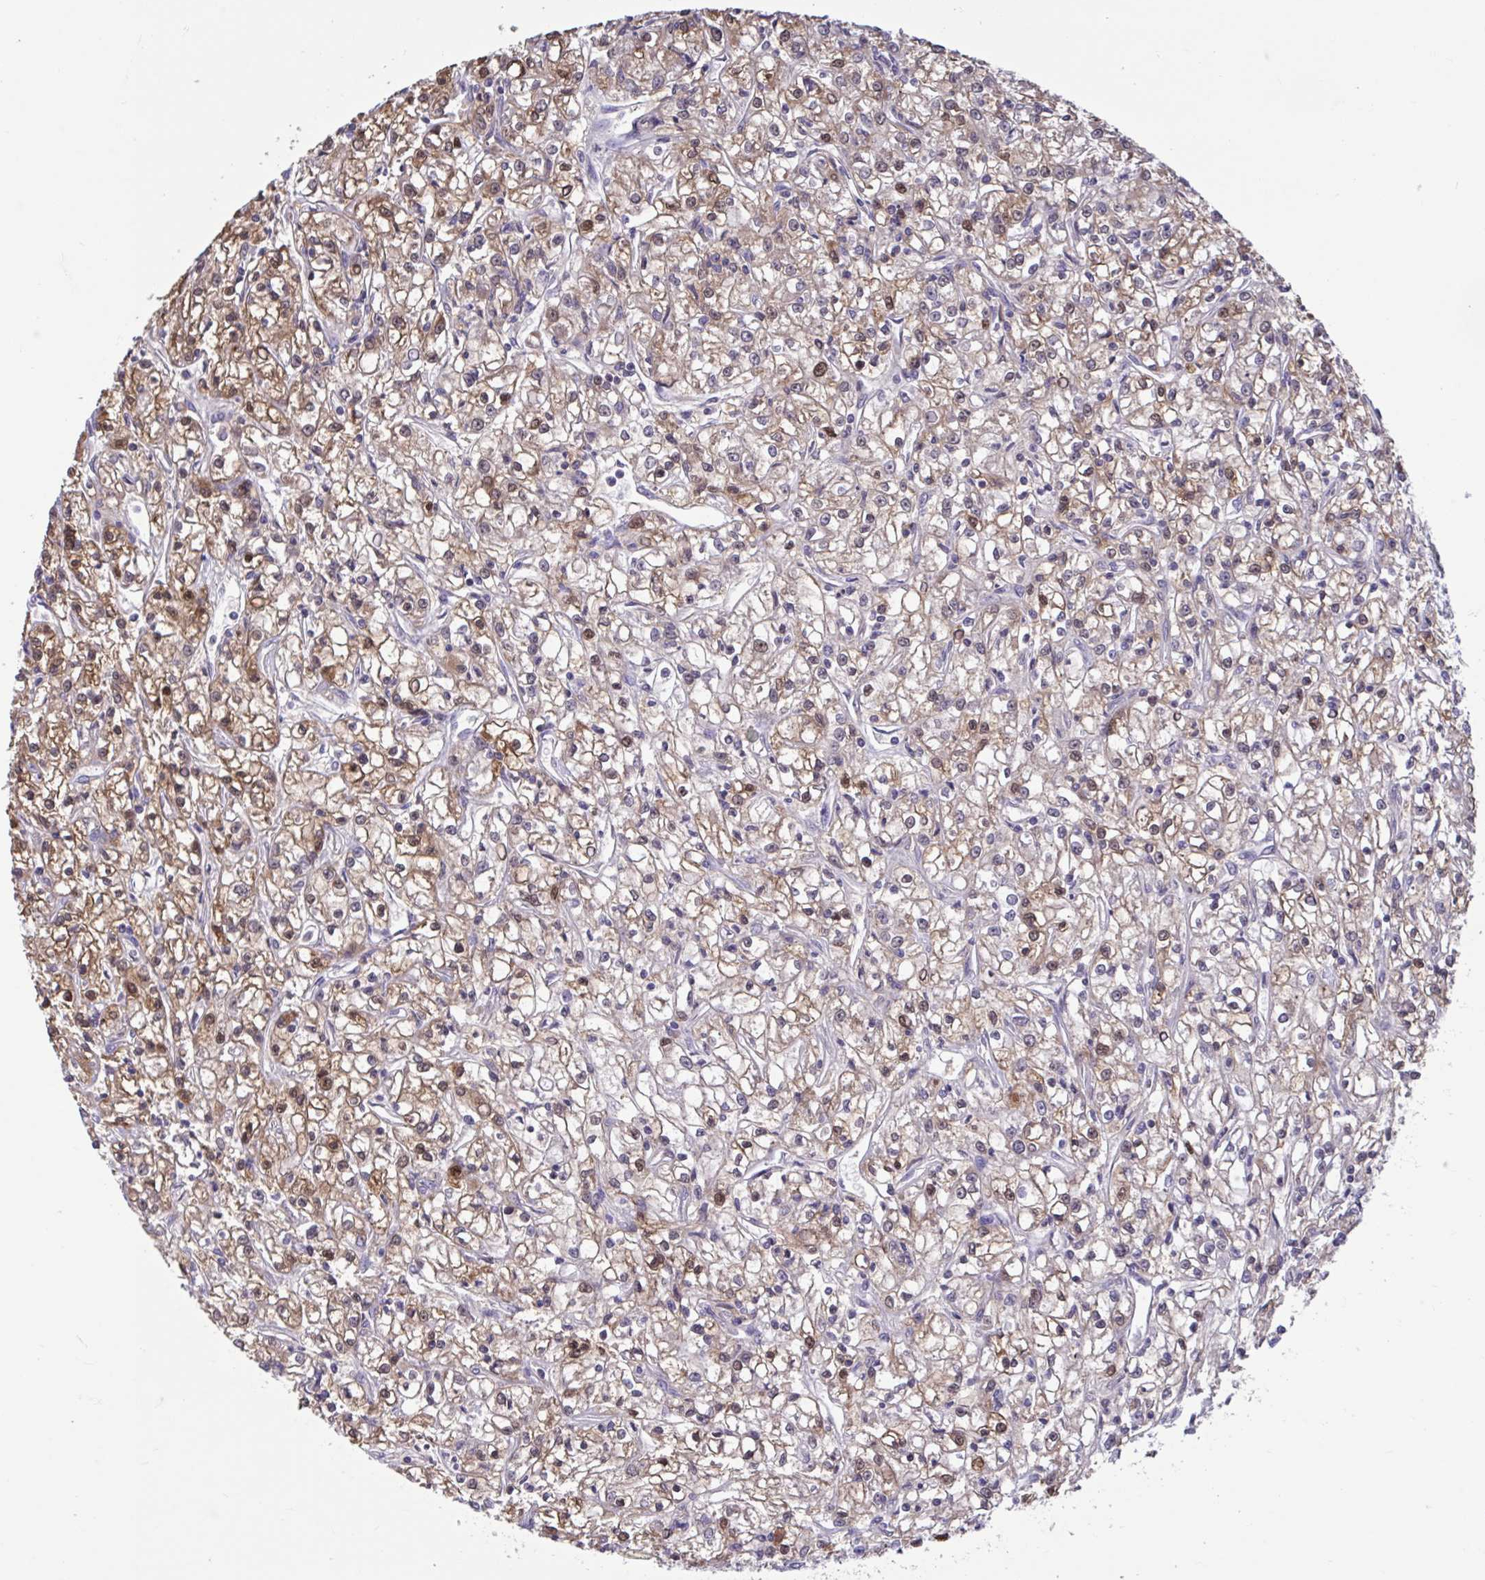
{"staining": {"intensity": "moderate", "quantity": "25%-75%", "location": "cytoplasmic/membranous"}, "tissue": "renal cancer", "cell_type": "Tumor cells", "image_type": "cancer", "snomed": [{"axis": "morphology", "description": "Adenocarcinoma, NOS"}, {"axis": "topography", "description": "Kidney"}], "caption": "High-power microscopy captured an immunohistochemistry histopathology image of adenocarcinoma (renal), revealing moderate cytoplasmic/membranous positivity in approximately 25%-75% of tumor cells. (Stains: DAB in brown, nuclei in blue, Microscopy: brightfield microscopy at high magnification).", "gene": "RBL1", "patient": {"sex": "female", "age": 59}}